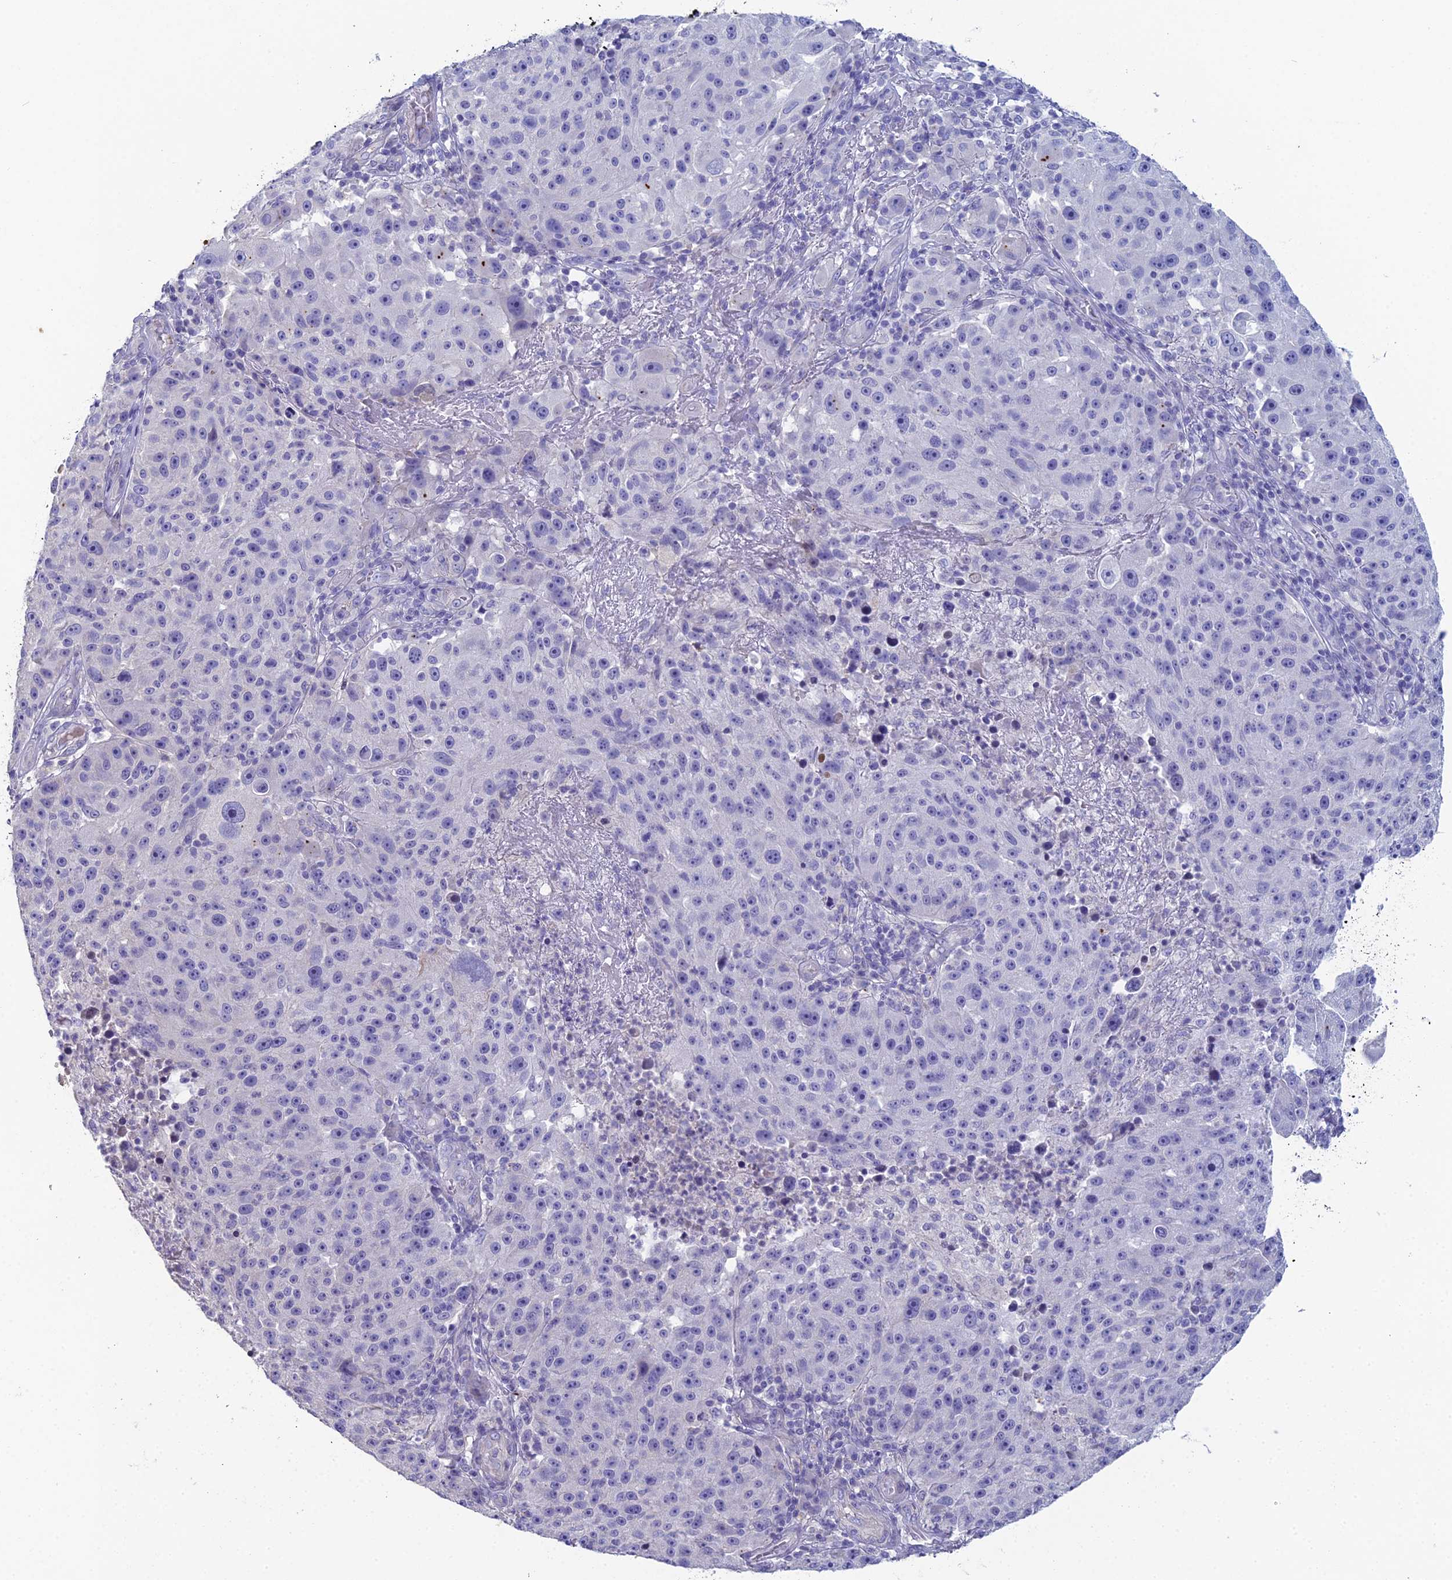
{"staining": {"intensity": "negative", "quantity": "none", "location": "none"}, "tissue": "melanoma", "cell_type": "Tumor cells", "image_type": "cancer", "snomed": [{"axis": "morphology", "description": "Malignant melanoma, NOS"}, {"axis": "topography", "description": "Skin"}], "caption": "This is an immunohistochemistry (IHC) micrograph of melanoma. There is no positivity in tumor cells.", "gene": "NCAM1", "patient": {"sex": "male", "age": 53}}